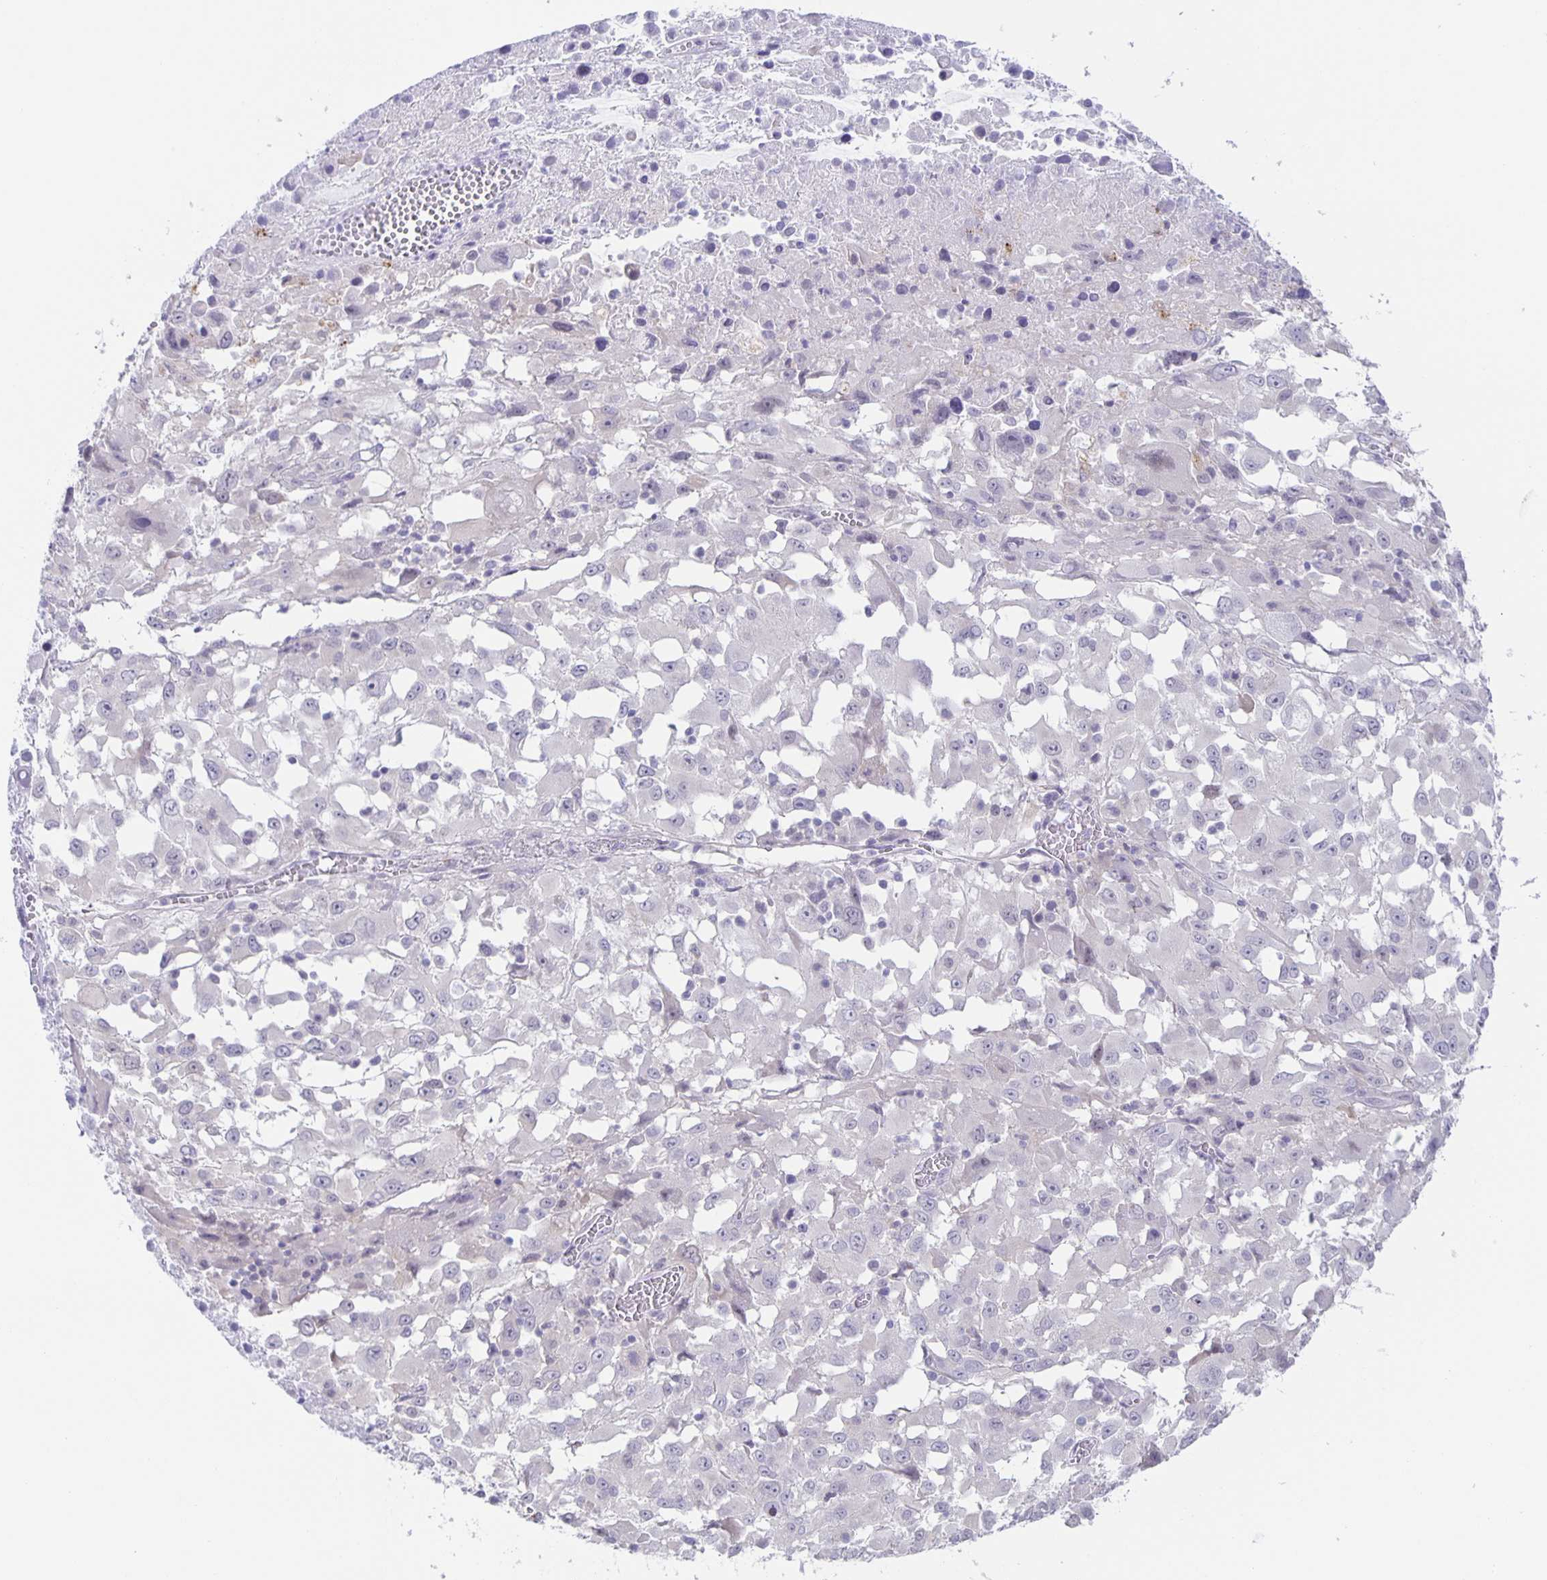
{"staining": {"intensity": "negative", "quantity": "none", "location": "none"}, "tissue": "melanoma", "cell_type": "Tumor cells", "image_type": "cancer", "snomed": [{"axis": "morphology", "description": "Malignant melanoma, Metastatic site"}, {"axis": "topography", "description": "Soft tissue"}], "caption": "There is no significant expression in tumor cells of malignant melanoma (metastatic site). (IHC, brightfield microscopy, high magnification).", "gene": "LIPA", "patient": {"sex": "male", "age": 50}}